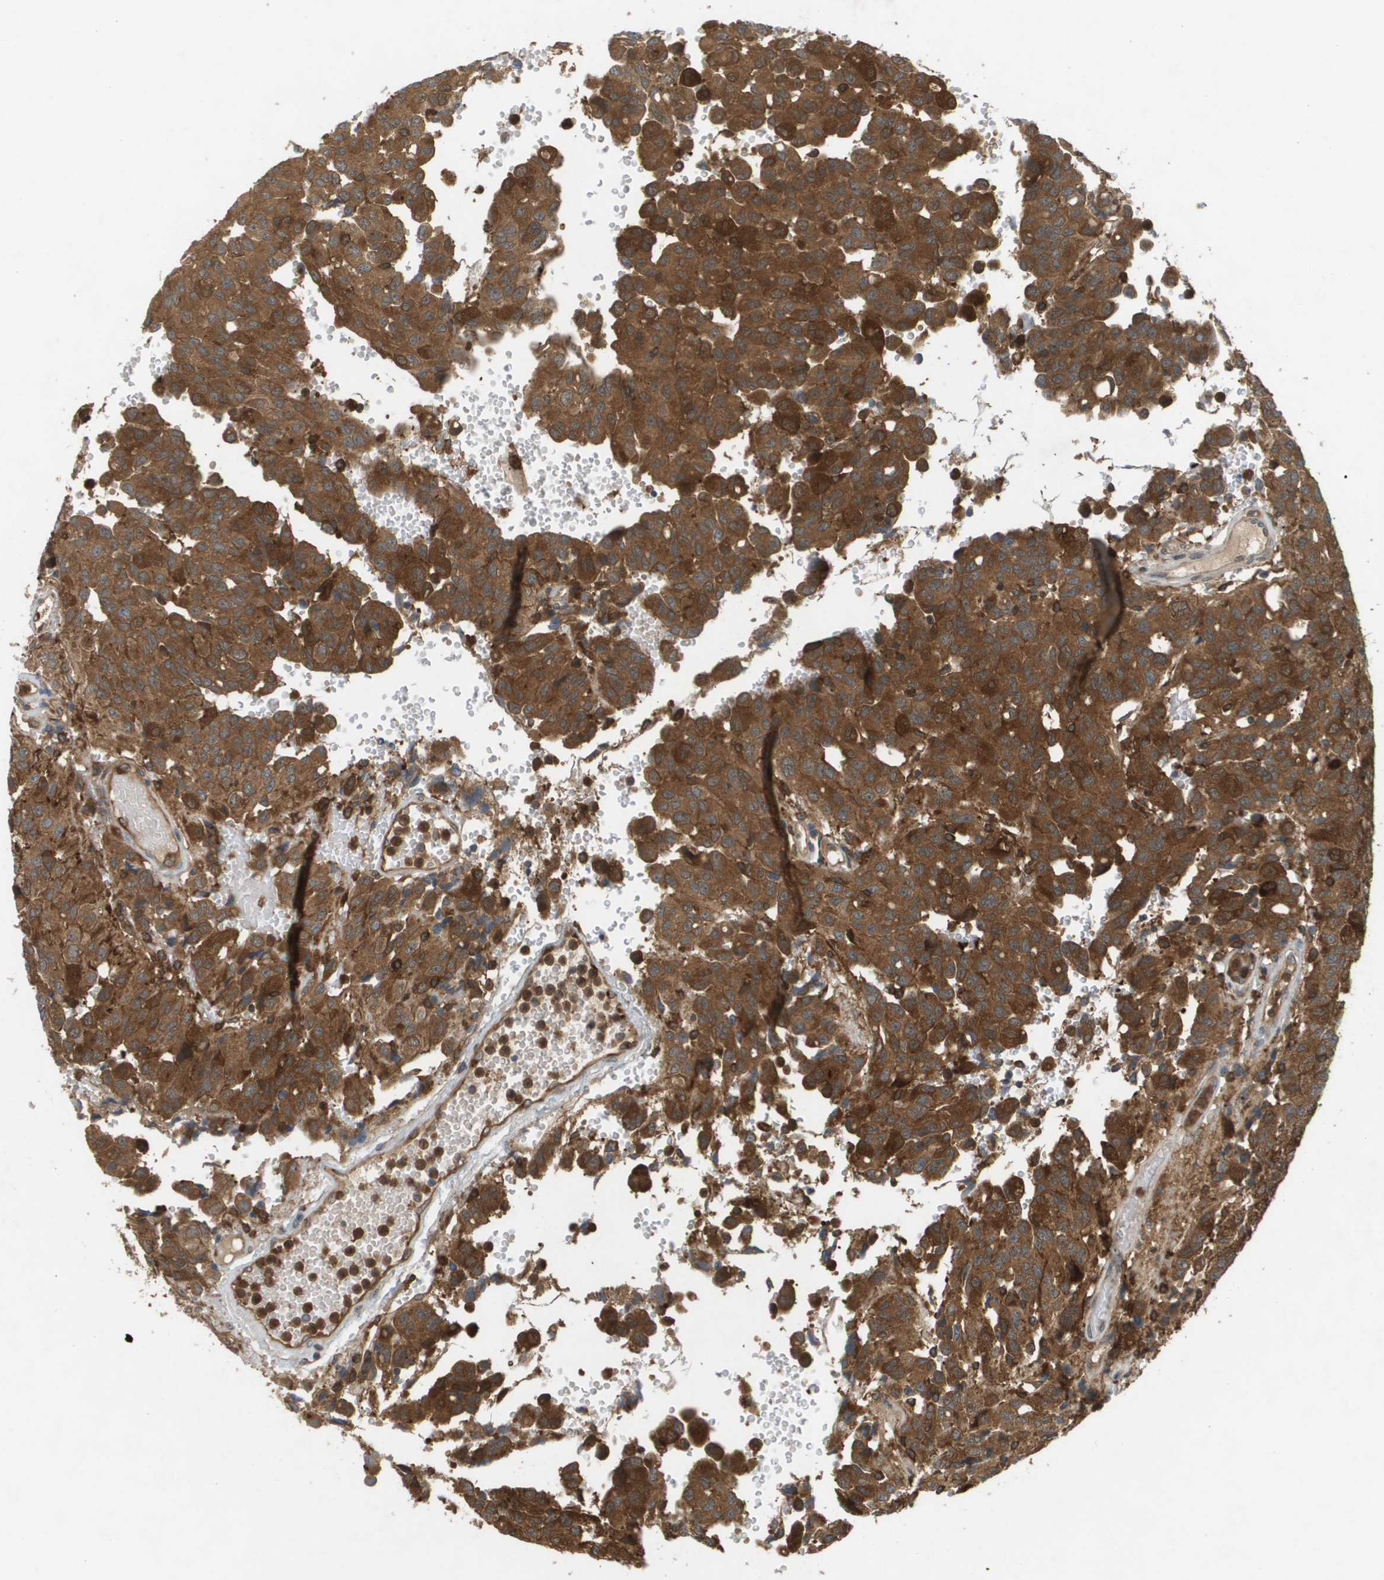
{"staining": {"intensity": "strong", "quantity": ">75%", "location": "cytoplasmic/membranous"}, "tissue": "glioma", "cell_type": "Tumor cells", "image_type": "cancer", "snomed": [{"axis": "morphology", "description": "Glioma, malignant, High grade"}, {"axis": "topography", "description": "Brain"}], "caption": "The micrograph displays staining of malignant glioma (high-grade), revealing strong cytoplasmic/membranous protein positivity (brown color) within tumor cells.", "gene": "PALD1", "patient": {"sex": "male", "age": 32}}